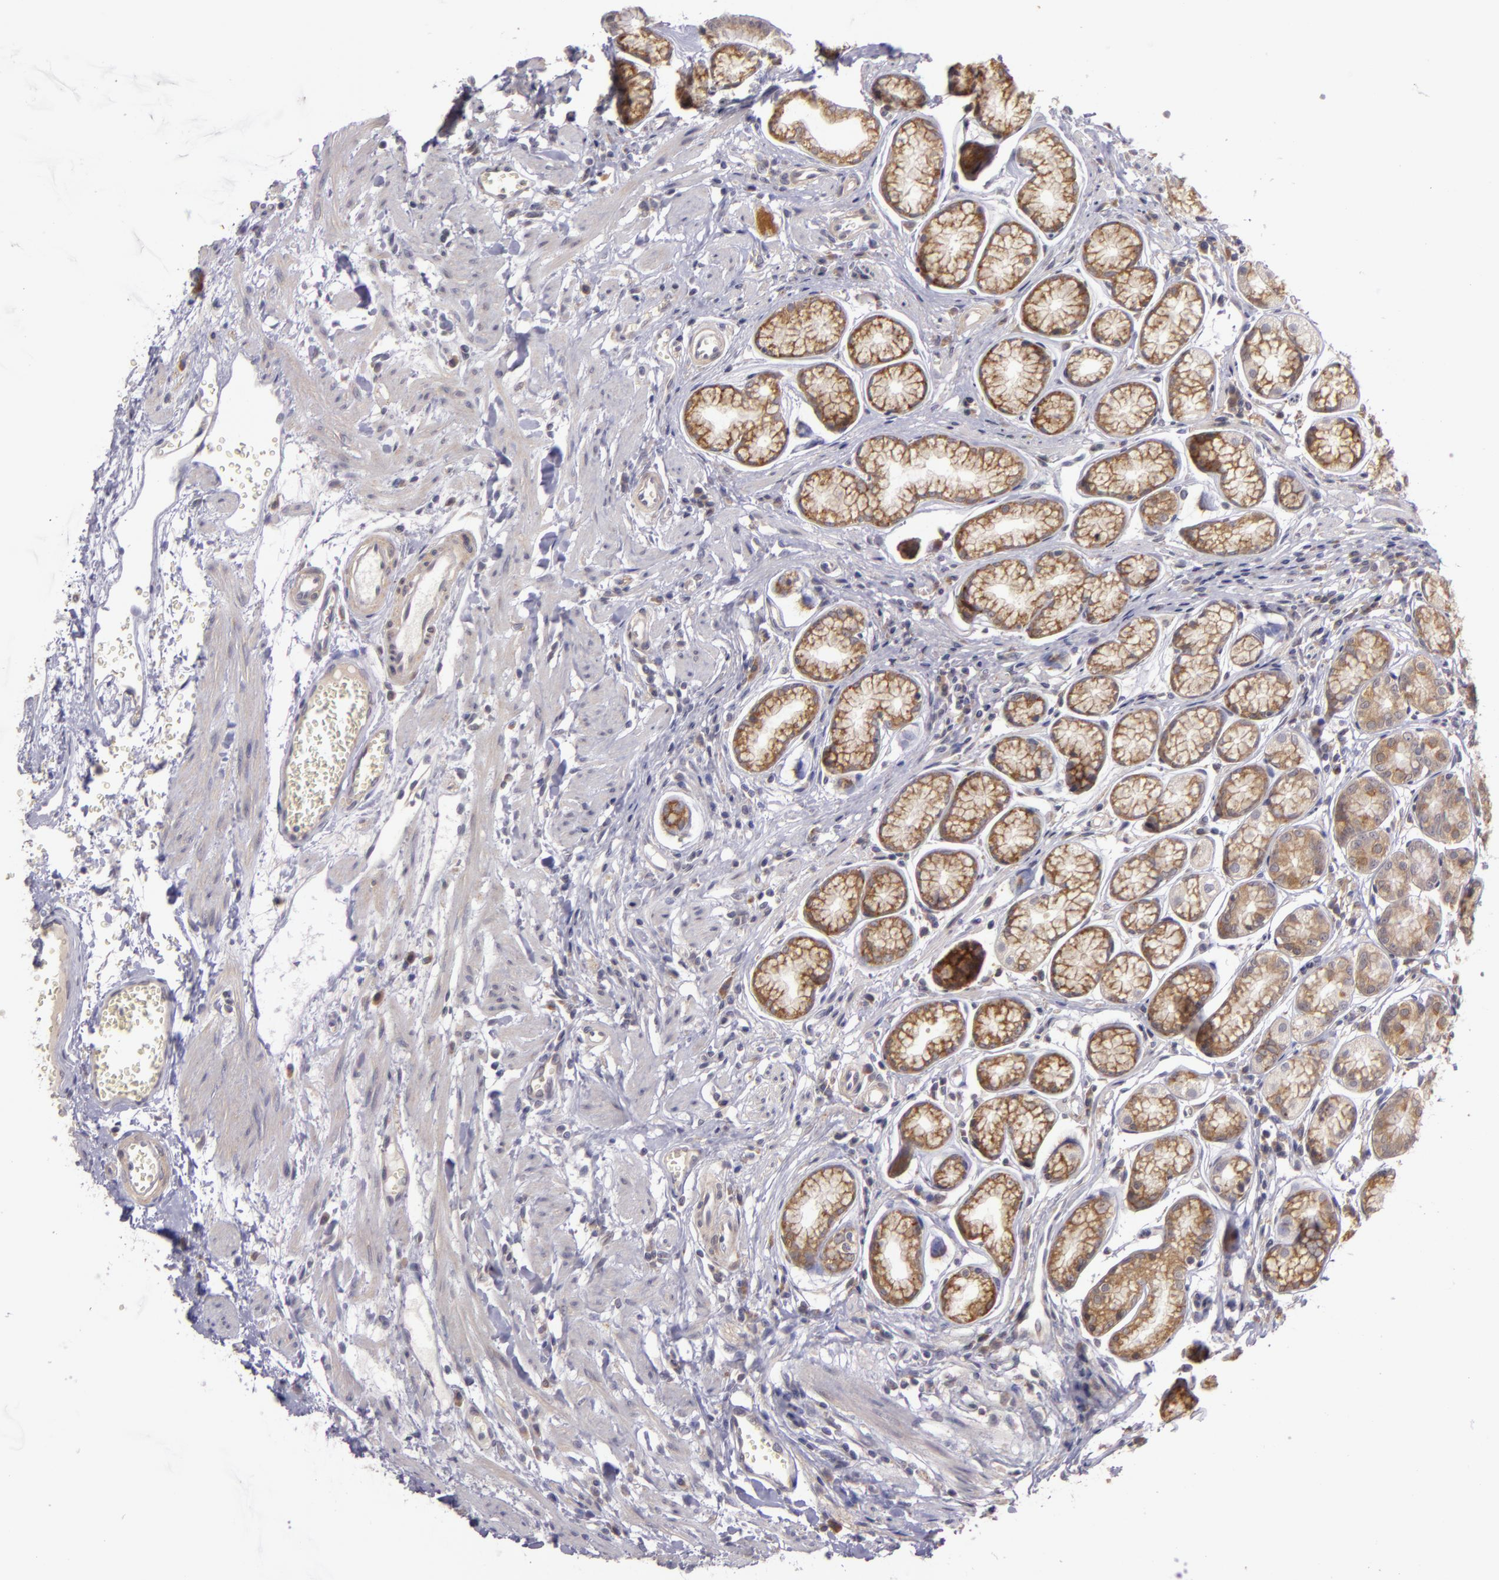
{"staining": {"intensity": "moderate", "quantity": ">75%", "location": "cytoplasmic/membranous"}, "tissue": "stomach", "cell_type": "Glandular cells", "image_type": "normal", "snomed": [{"axis": "morphology", "description": "Normal tissue, NOS"}, {"axis": "topography", "description": "Stomach"}], "caption": "This is a histology image of IHC staining of benign stomach, which shows moderate positivity in the cytoplasmic/membranous of glandular cells.", "gene": "PPP1R3F", "patient": {"sex": "male", "age": 42}}